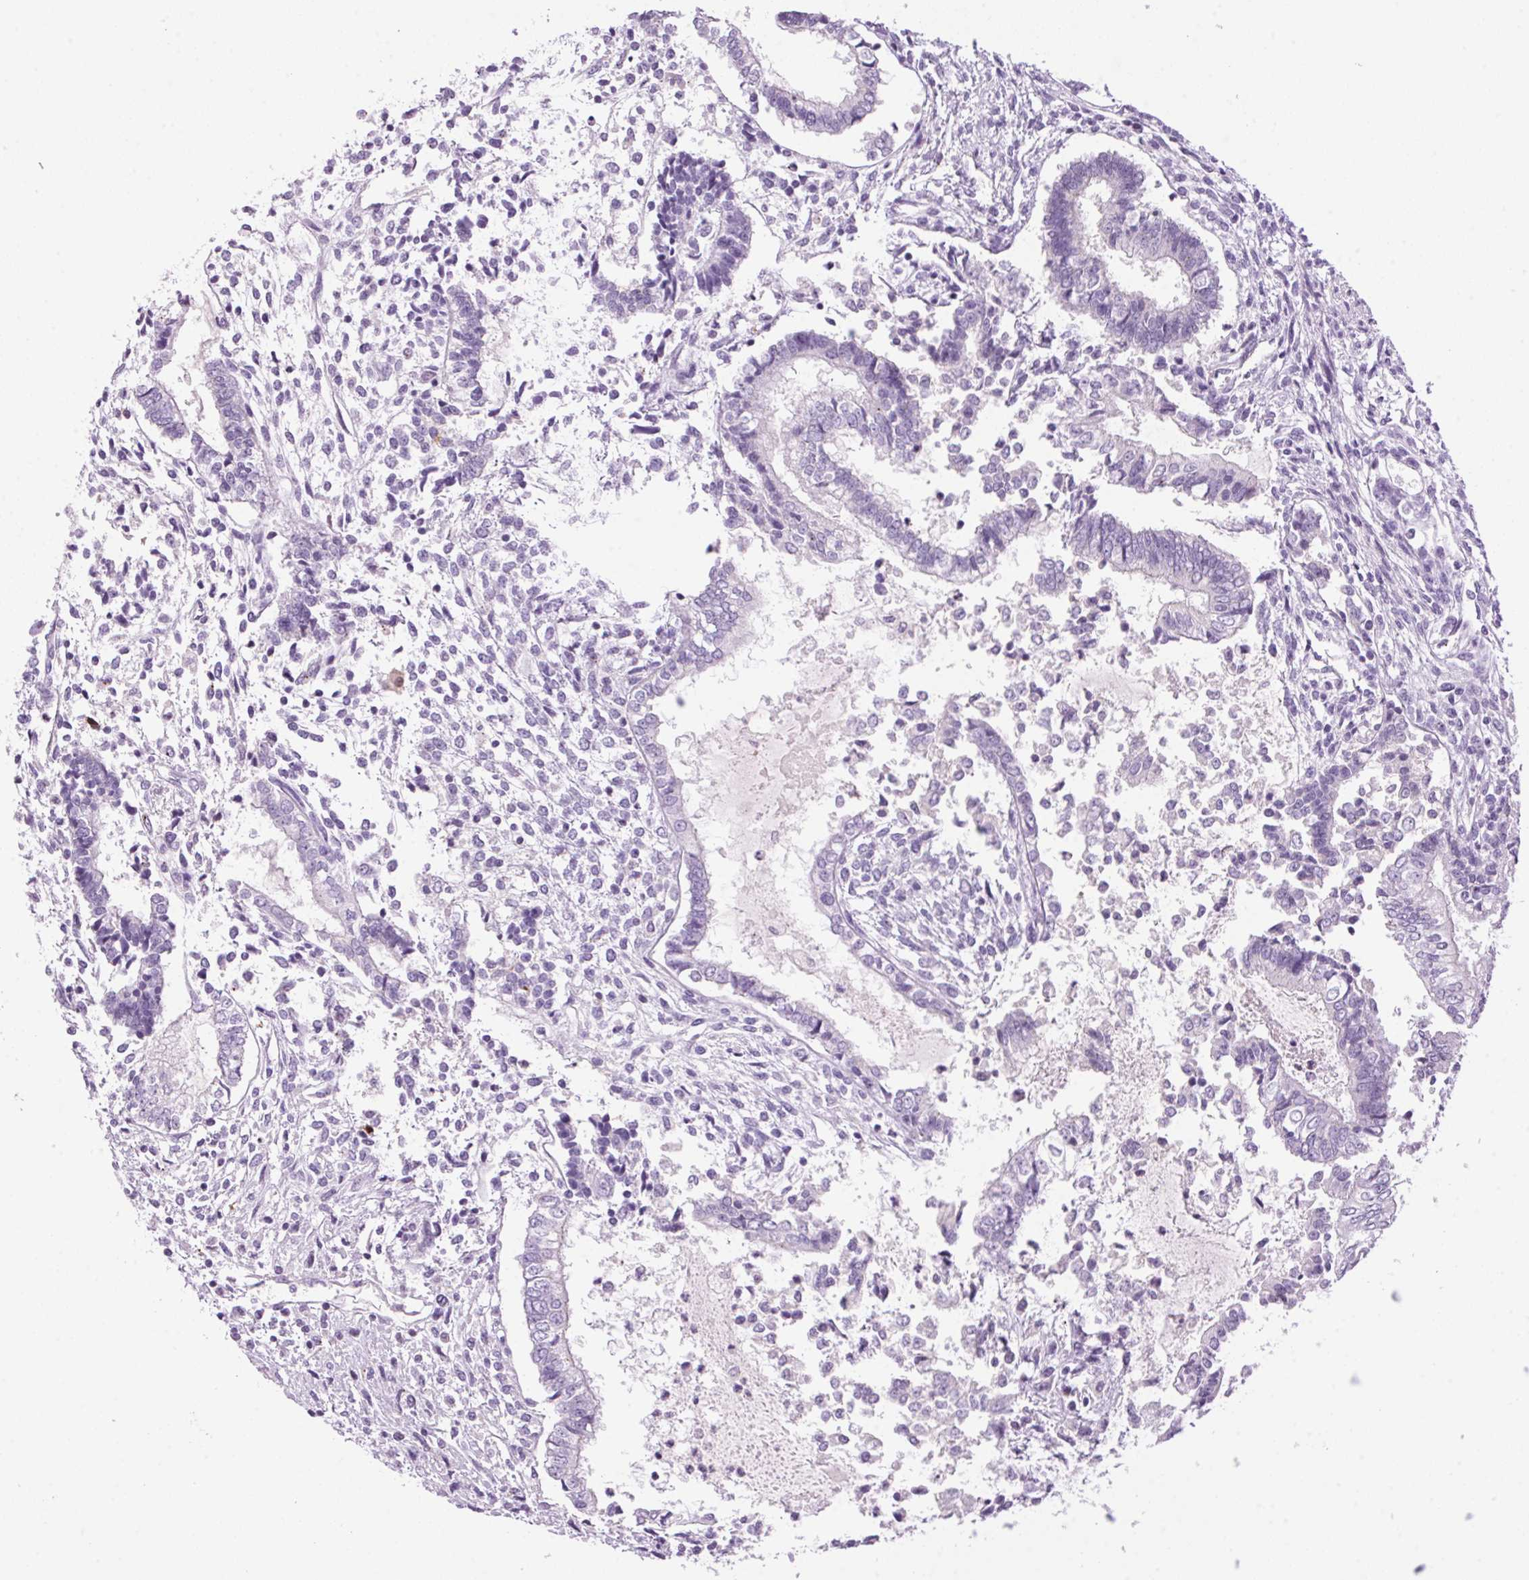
{"staining": {"intensity": "negative", "quantity": "none", "location": "none"}, "tissue": "testis cancer", "cell_type": "Tumor cells", "image_type": "cancer", "snomed": [{"axis": "morphology", "description": "Carcinoma, Embryonal, NOS"}, {"axis": "topography", "description": "Testis"}], "caption": "Image shows no protein expression in tumor cells of testis cancer (embryonal carcinoma) tissue. The staining is performed using DAB (3,3'-diaminobenzidine) brown chromogen with nuclei counter-stained in using hematoxylin.", "gene": "TMEM88B", "patient": {"sex": "male", "age": 37}}